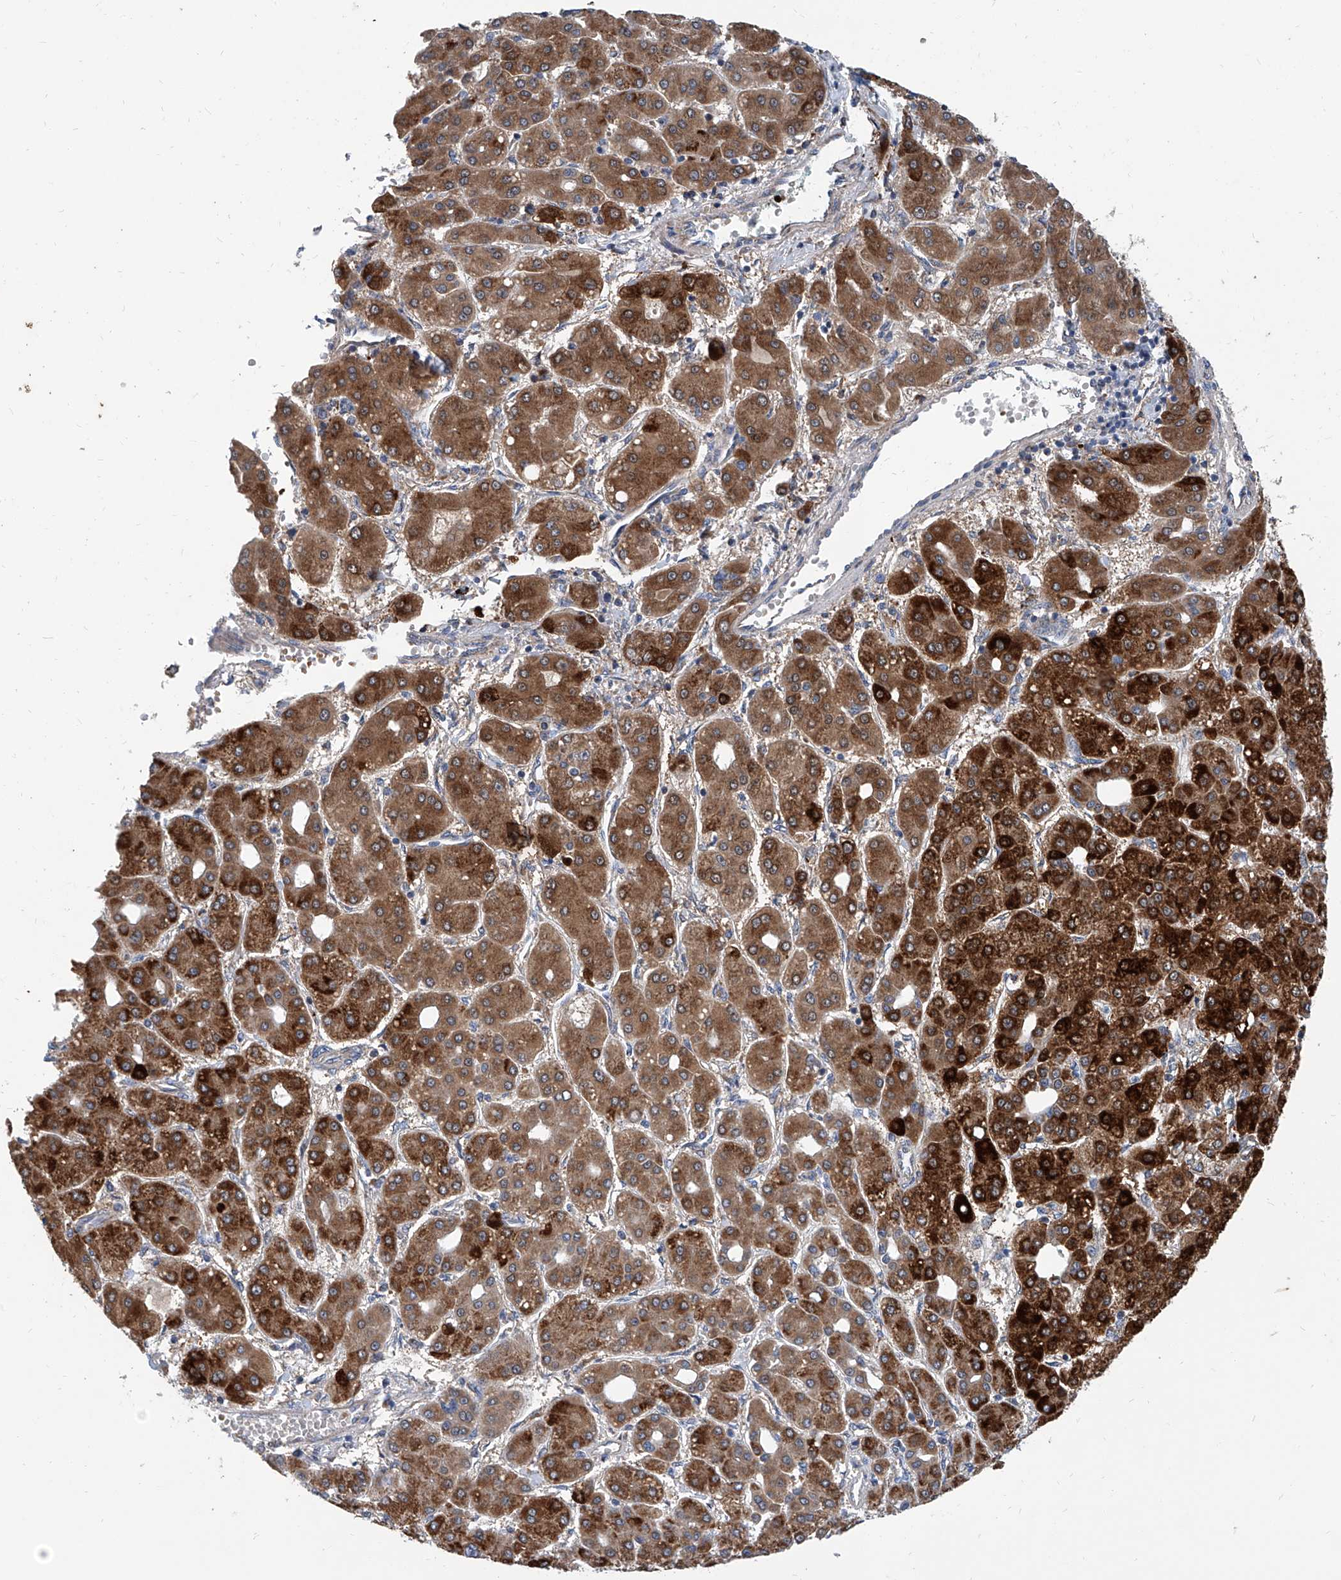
{"staining": {"intensity": "strong", "quantity": ">75%", "location": "cytoplasmic/membranous"}, "tissue": "liver cancer", "cell_type": "Tumor cells", "image_type": "cancer", "snomed": [{"axis": "morphology", "description": "Carcinoma, Hepatocellular, NOS"}, {"axis": "topography", "description": "Liver"}], "caption": "Brown immunohistochemical staining in liver hepatocellular carcinoma demonstrates strong cytoplasmic/membranous staining in about >75% of tumor cells.", "gene": "USP48", "patient": {"sex": "male", "age": 65}}